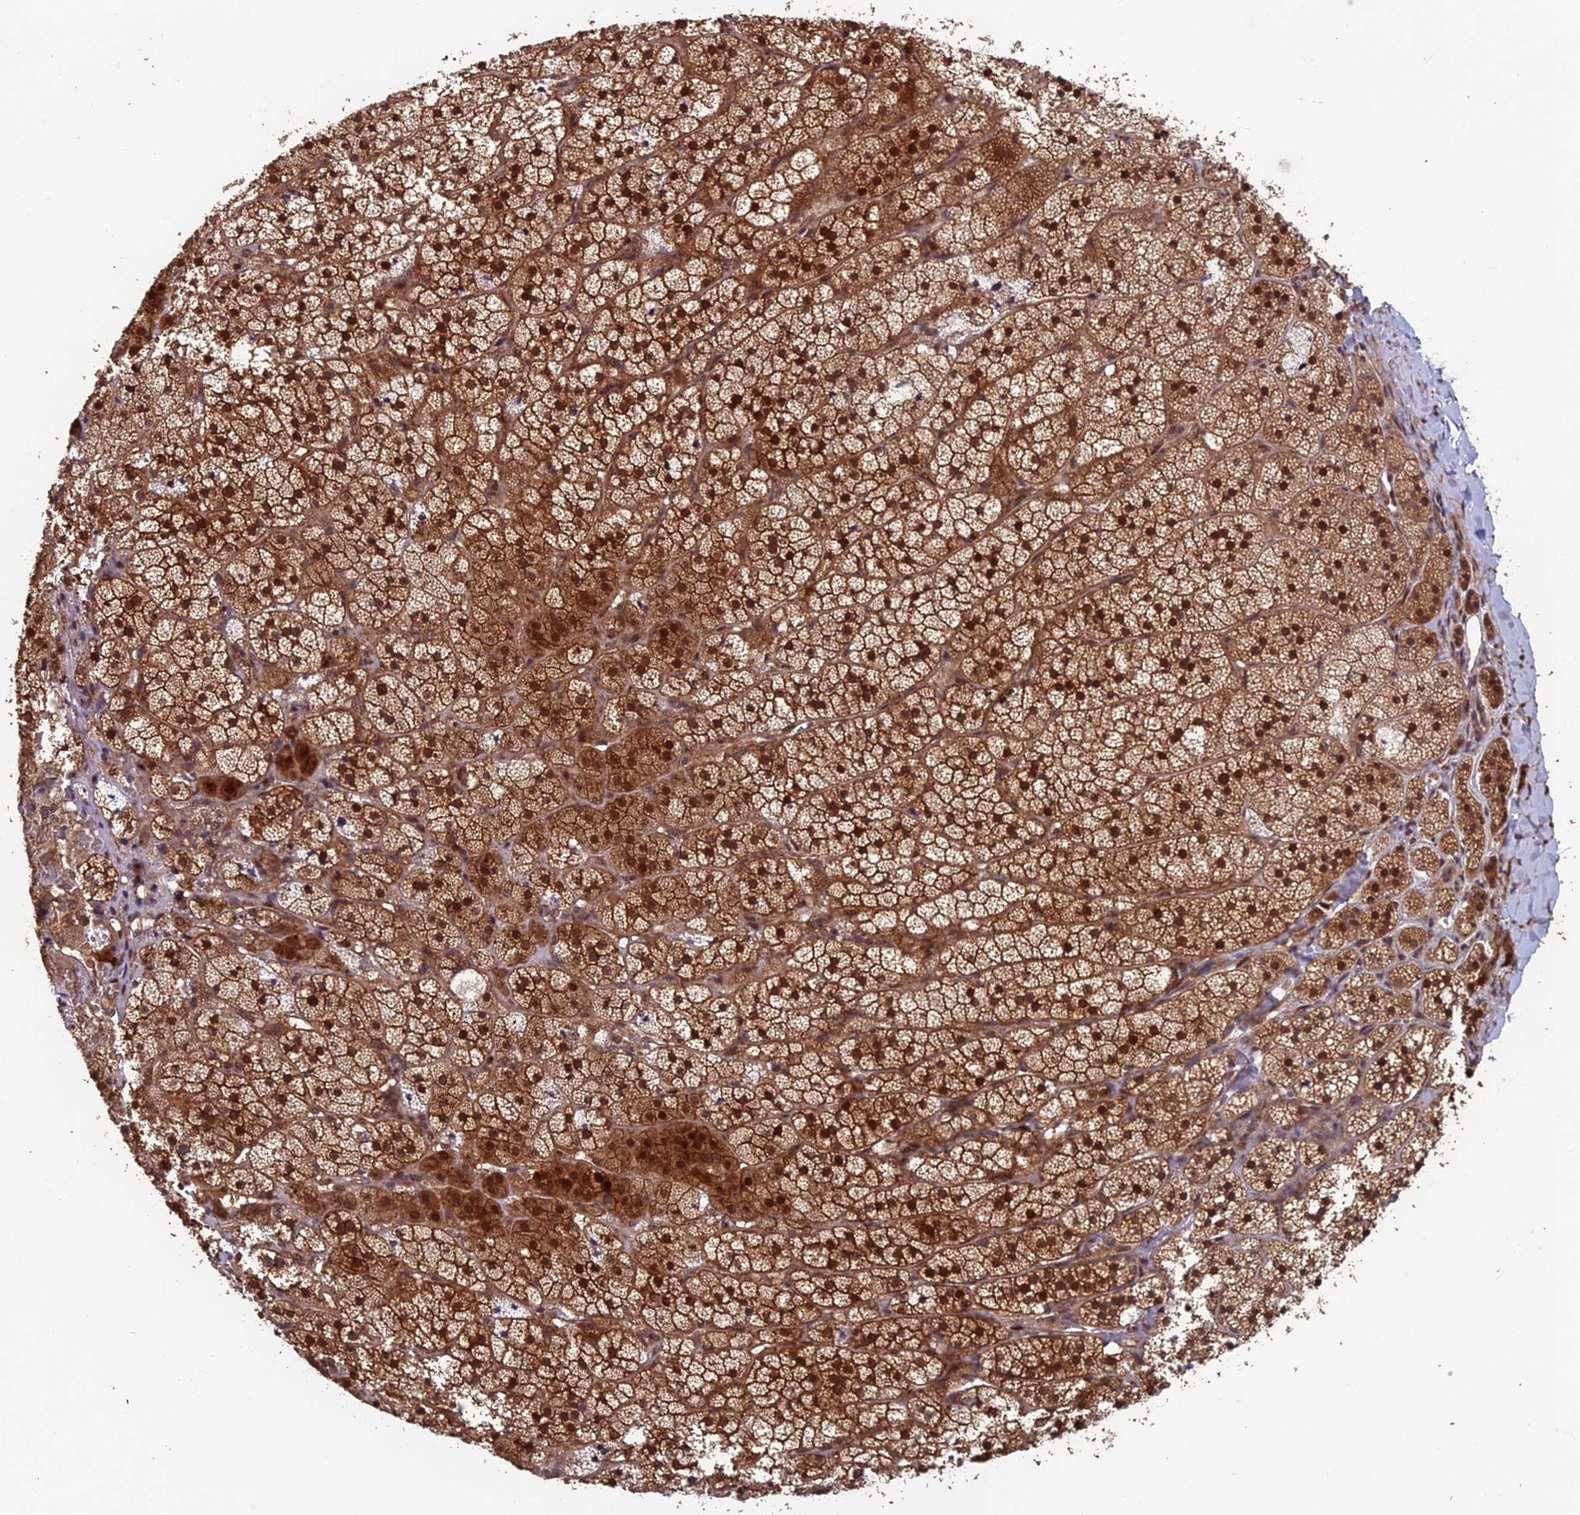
{"staining": {"intensity": "strong", "quantity": ">75%", "location": "cytoplasmic/membranous,nuclear"}, "tissue": "adrenal gland", "cell_type": "Glandular cells", "image_type": "normal", "snomed": [{"axis": "morphology", "description": "Normal tissue, NOS"}, {"axis": "topography", "description": "Adrenal gland"}], "caption": "This histopathology image exhibits IHC staining of normal adrenal gland, with high strong cytoplasmic/membranous,nuclear expression in about >75% of glandular cells.", "gene": "FAM53C", "patient": {"sex": "female", "age": 44}}